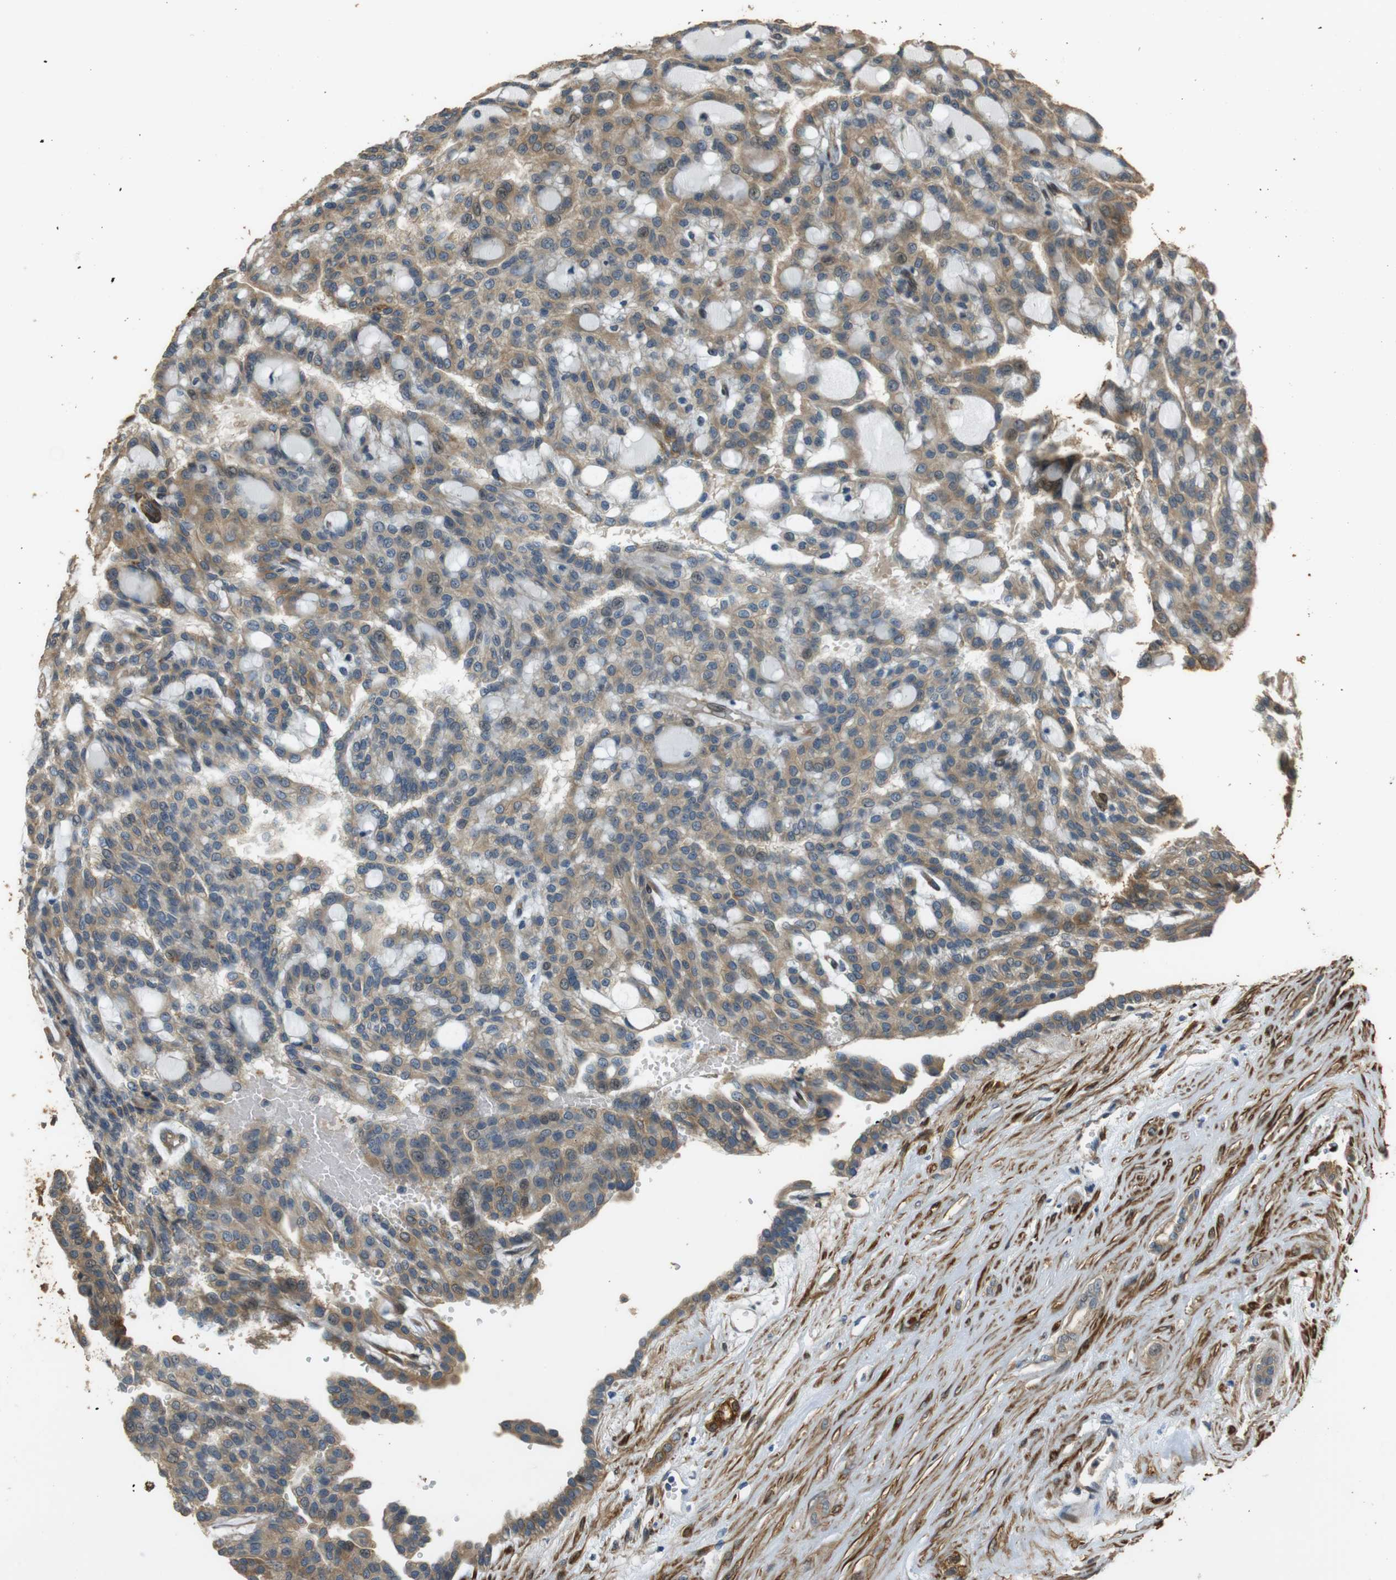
{"staining": {"intensity": "moderate", "quantity": ">75%", "location": "cytoplasmic/membranous"}, "tissue": "renal cancer", "cell_type": "Tumor cells", "image_type": "cancer", "snomed": [{"axis": "morphology", "description": "Adenocarcinoma, NOS"}, {"axis": "topography", "description": "Kidney"}], "caption": "Human adenocarcinoma (renal) stained with a brown dye reveals moderate cytoplasmic/membranous positive positivity in approximately >75% of tumor cells.", "gene": "MSRB3", "patient": {"sex": "male", "age": 63}}